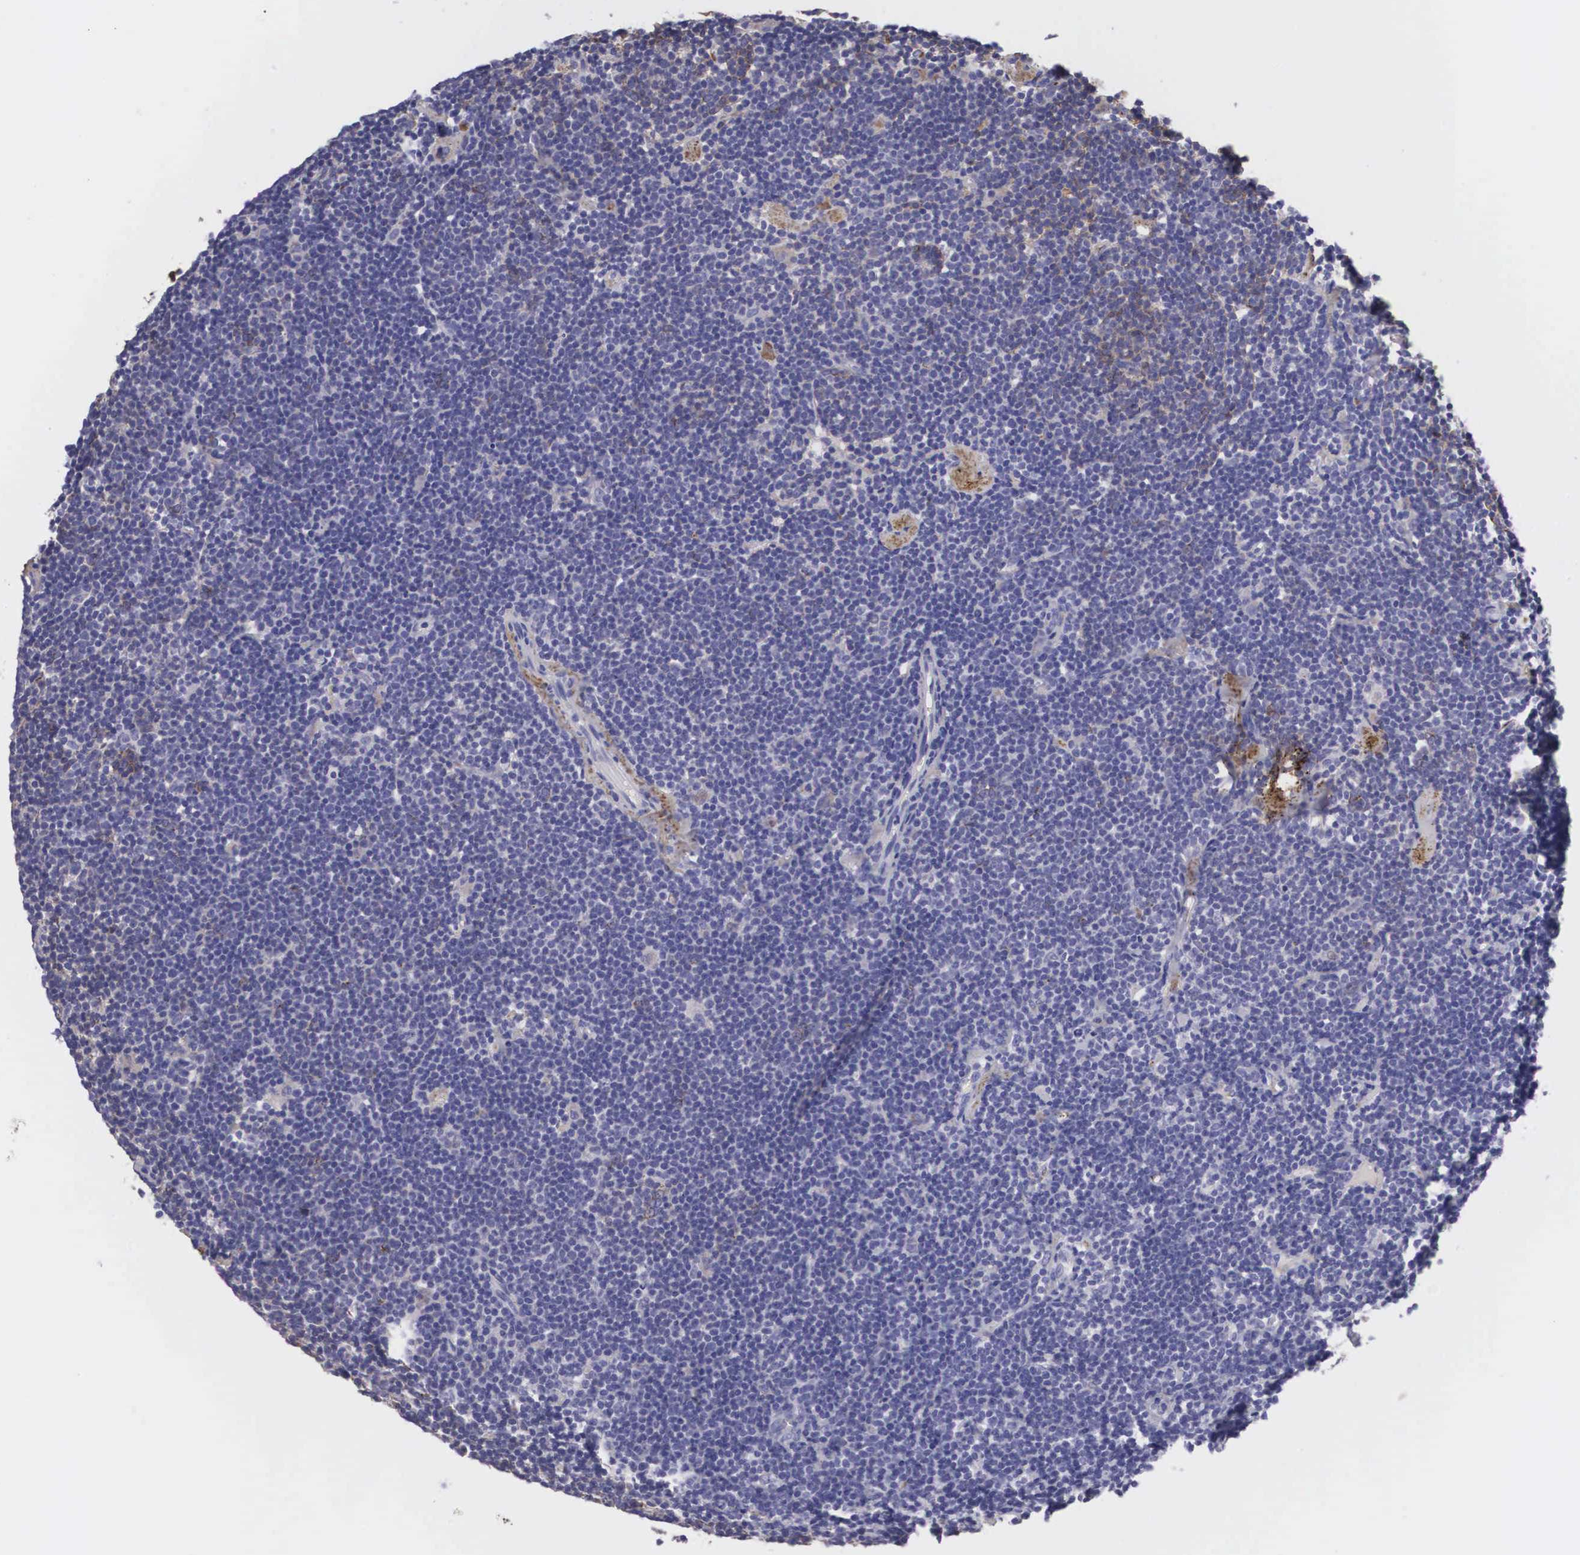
{"staining": {"intensity": "negative", "quantity": "none", "location": "none"}, "tissue": "lymphoma", "cell_type": "Tumor cells", "image_type": "cancer", "snomed": [{"axis": "morphology", "description": "Malignant lymphoma, non-Hodgkin's type, Low grade"}, {"axis": "topography", "description": "Lymph node"}], "caption": "An immunohistochemistry micrograph of malignant lymphoma, non-Hodgkin's type (low-grade) is shown. There is no staining in tumor cells of malignant lymphoma, non-Hodgkin's type (low-grade).", "gene": "CLU", "patient": {"sex": "male", "age": 65}}